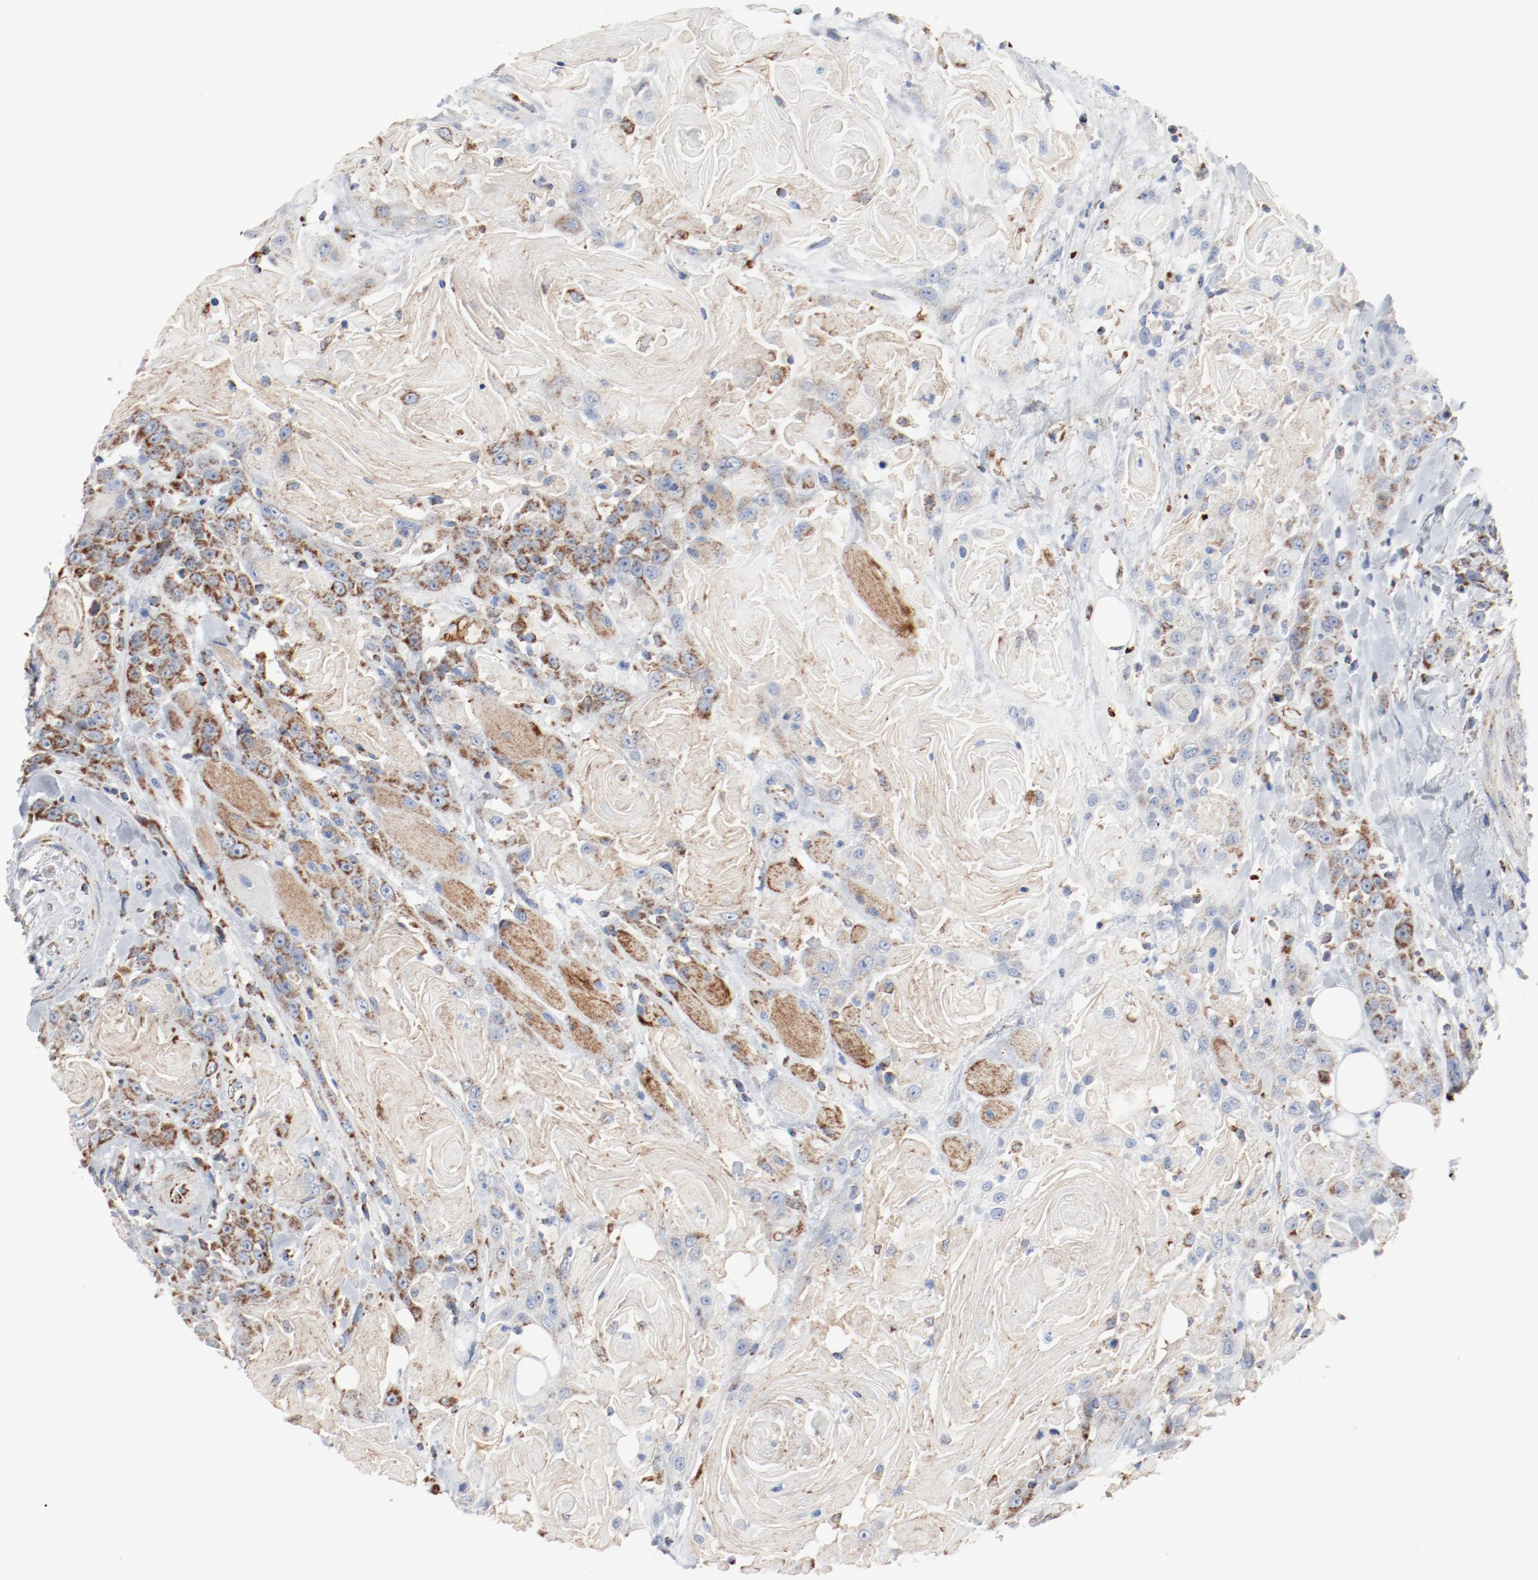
{"staining": {"intensity": "moderate", "quantity": ">75%", "location": "cytoplasmic/membranous"}, "tissue": "head and neck cancer", "cell_type": "Tumor cells", "image_type": "cancer", "snomed": [{"axis": "morphology", "description": "Squamous cell carcinoma, NOS"}, {"axis": "topography", "description": "Head-Neck"}], "caption": "About >75% of tumor cells in head and neck cancer reveal moderate cytoplasmic/membranous protein expression as visualized by brown immunohistochemical staining.", "gene": "NDUFB8", "patient": {"sex": "female", "age": 84}}